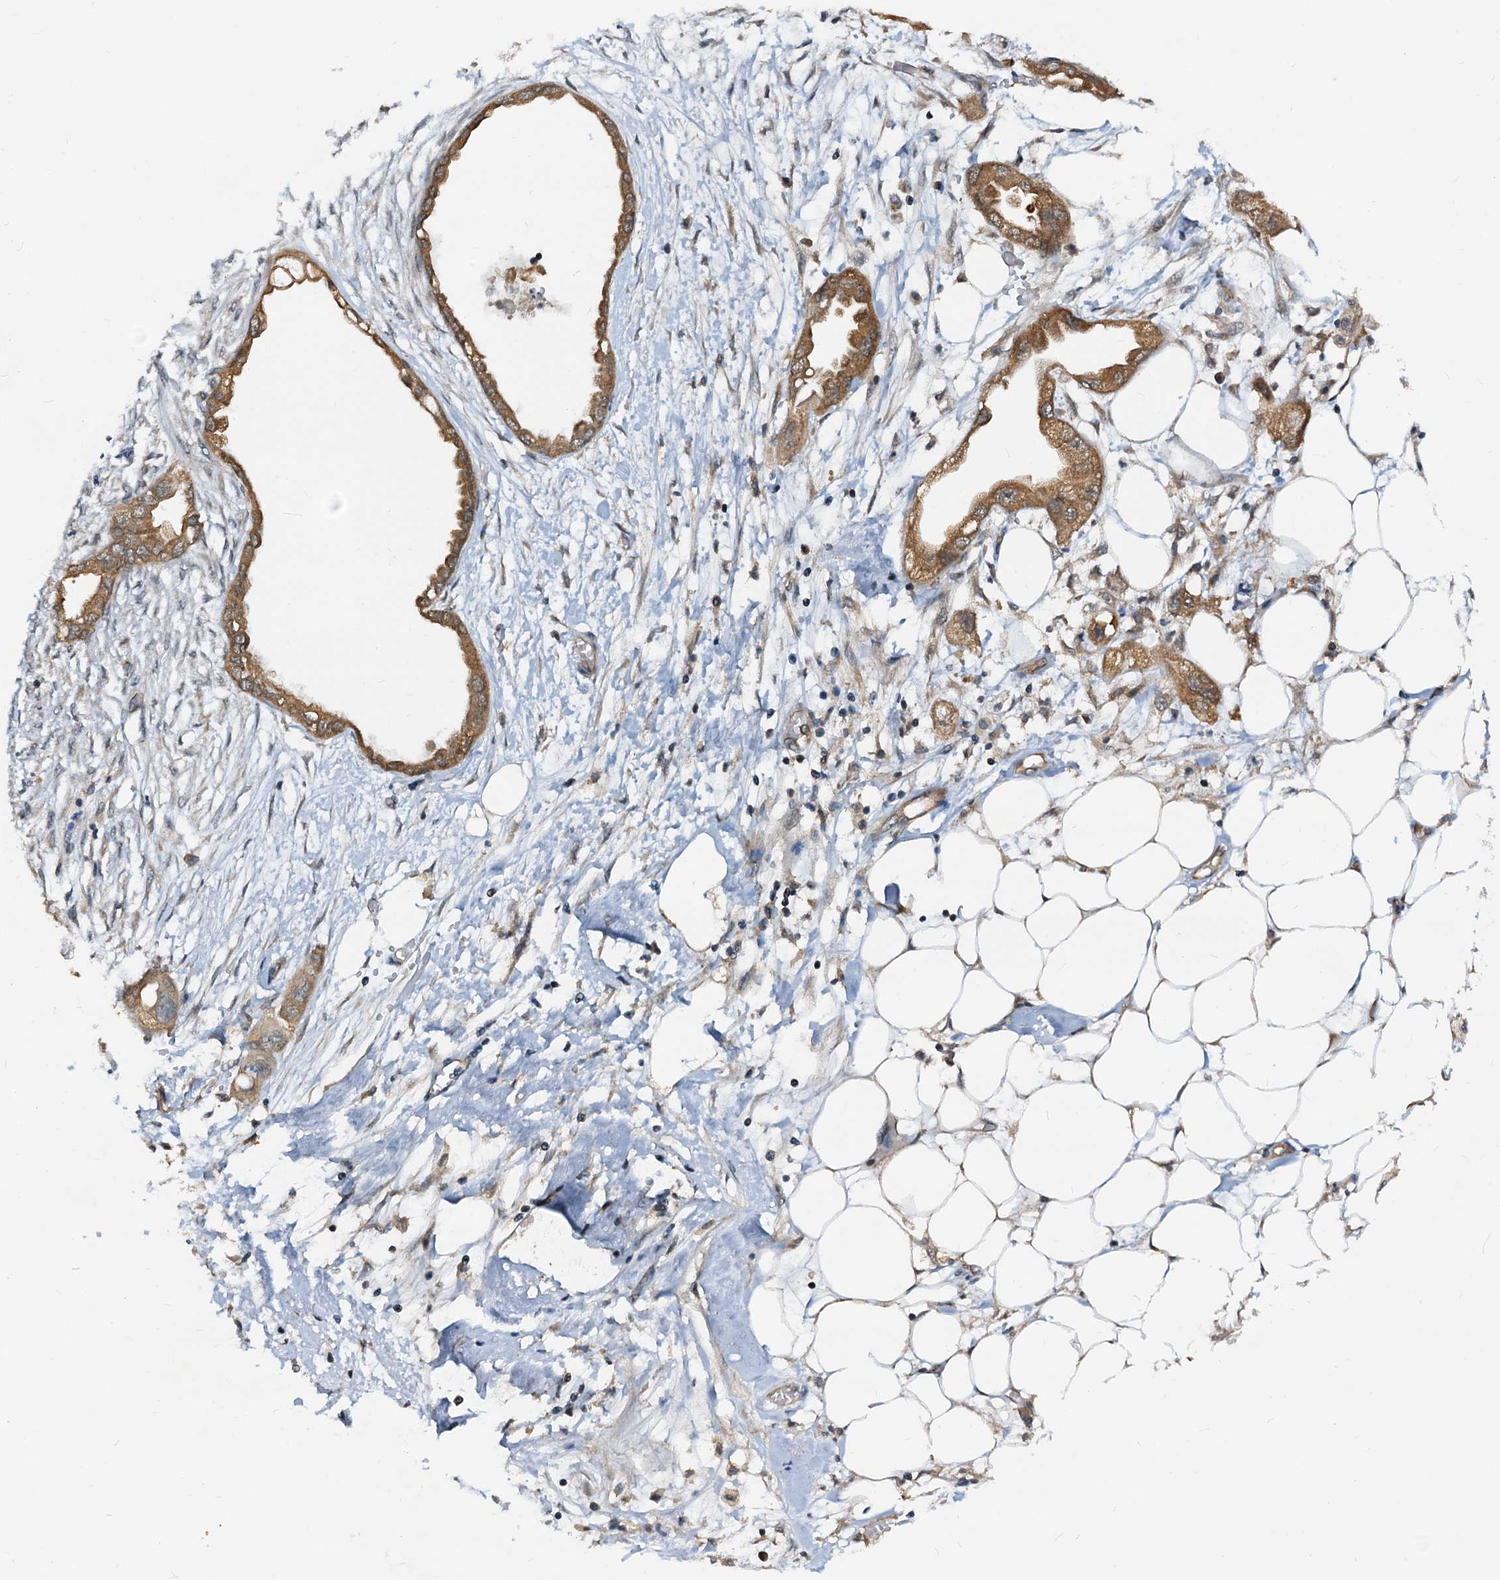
{"staining": {"intensity": "strong", "quantity": ">75%", "location": "cytoplasmic/membranous"}, "tissue": "endometrial cancer", "cell_type": "Tumor cells", "image_type": "cancer", "snomed": [{"axis": "morphology", "description": "Adenocarcinoma, NOS"}, {"axis": "morphology", "description": "Adenocarcinoma, metastatic, NOS"}, {"axis": "topography", "description": "Adipose tissue"}, {"axis": "topography", "description": "Endometrium"}], "caption": "A histopathology image of human endometrial cancer (adenocarcinoma) stained for a protein displays strong cytoplasmic/membranous brown staining in tumor cells. Using DAB (3,3'-diaminobenzidine) (brown) and hematoxylin (blue) stains, captured at high magnification using brightfield microscopy.", "gene": "PTGES3", "patient": {"sex": "female", "age": 67}}